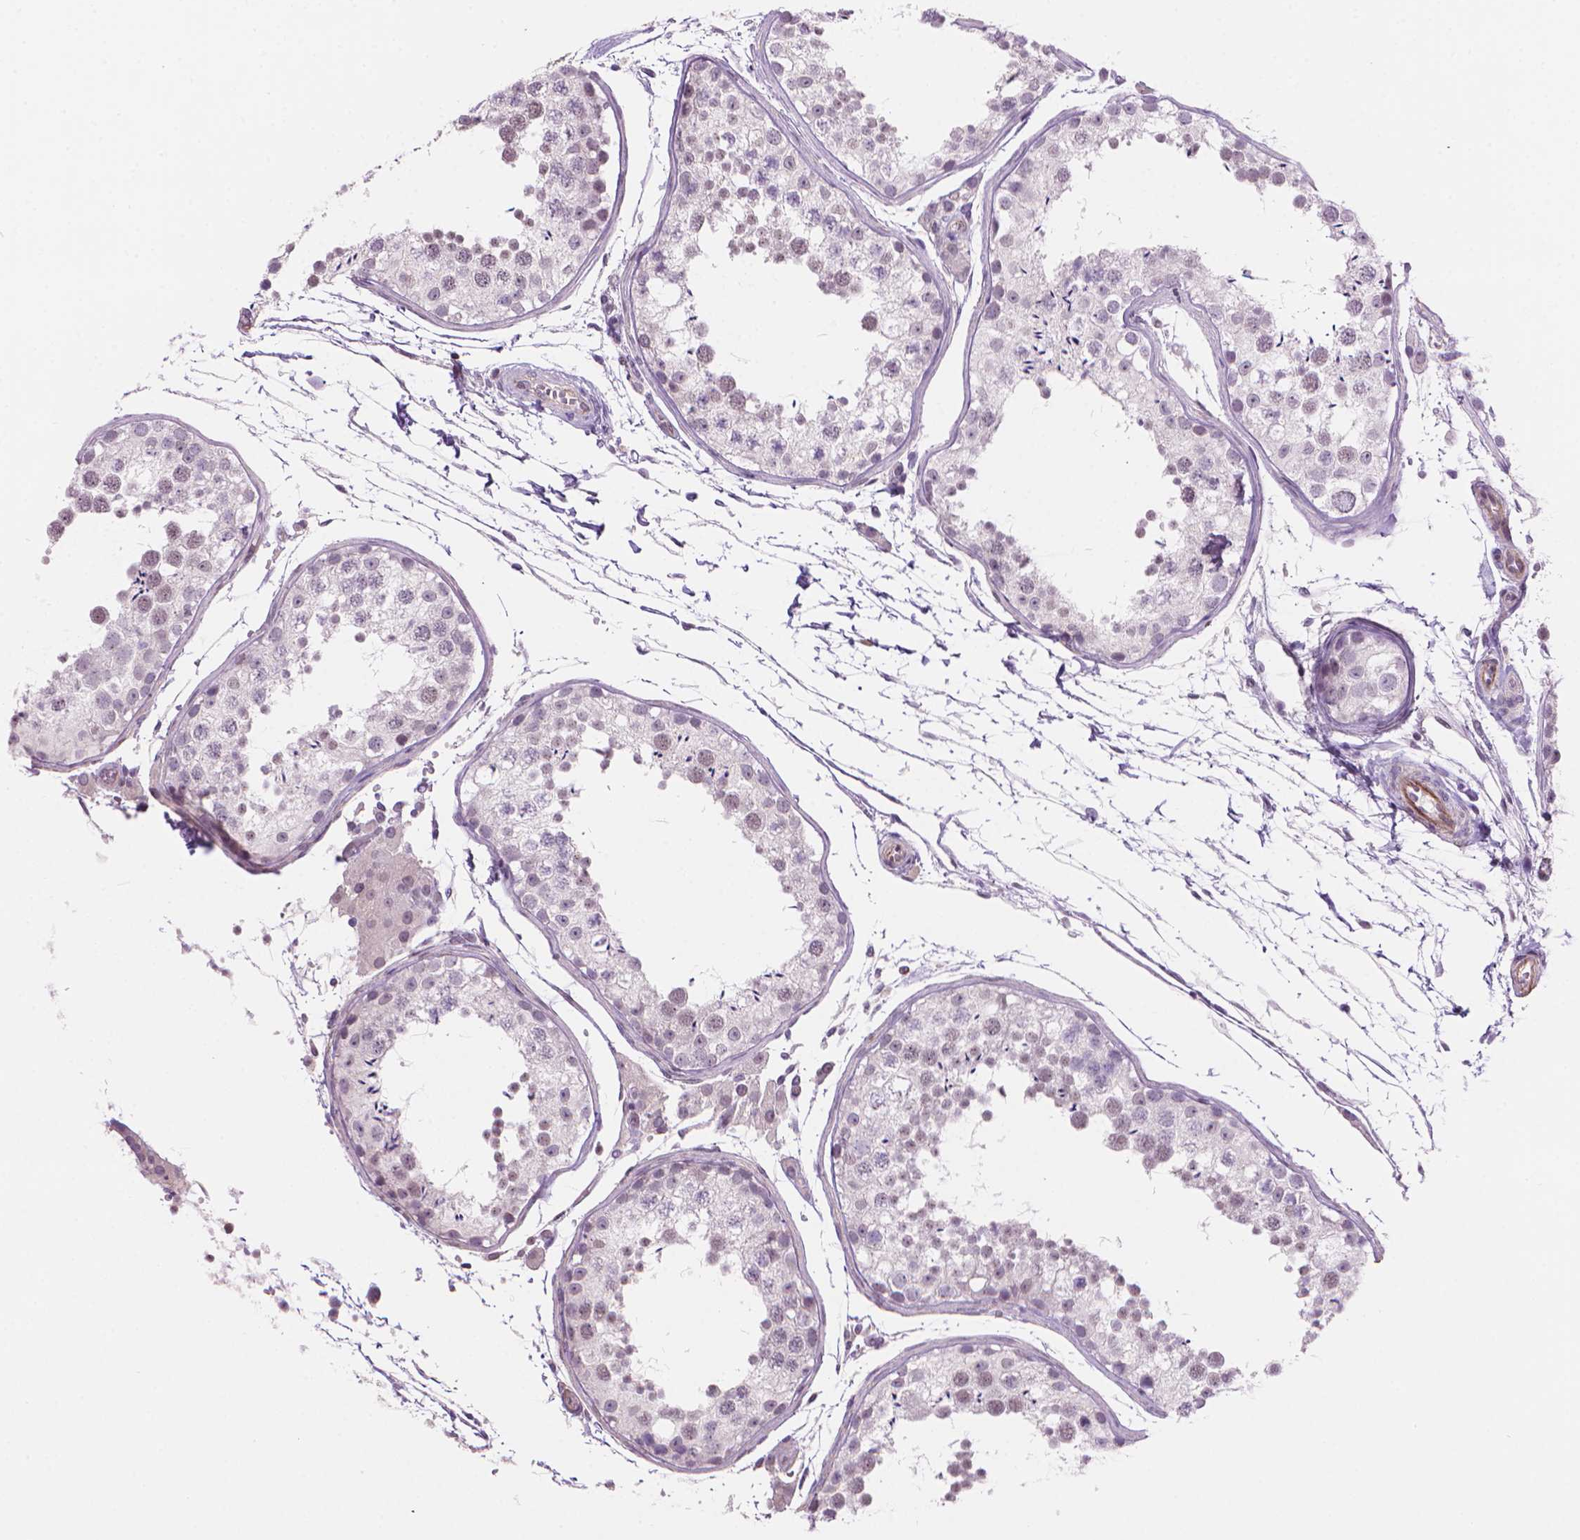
{"staining": {"intensity": "weak", "quantity": "<25%", "location": "nuclear"}, "tissue": "testis", "cell_type": "Cells in seminiferous ducts", "image_type": "normal", "snomed": [{"axis": "morphology", "description": "Normal tissue, NOS"}, {"axis": "topography", "description": "Testis"}], "caption": "Protein analysis of benign testis demonstrates no significant positivity in cells in seminiferous ducts. (DAB (3,3'-diaminobenzidine) immunohistochemistry (IHC) visualized using brightfield microscopy, high magnification).", "gene": "TMEM184A", "patient": {"sex": "male", "age": 29}}